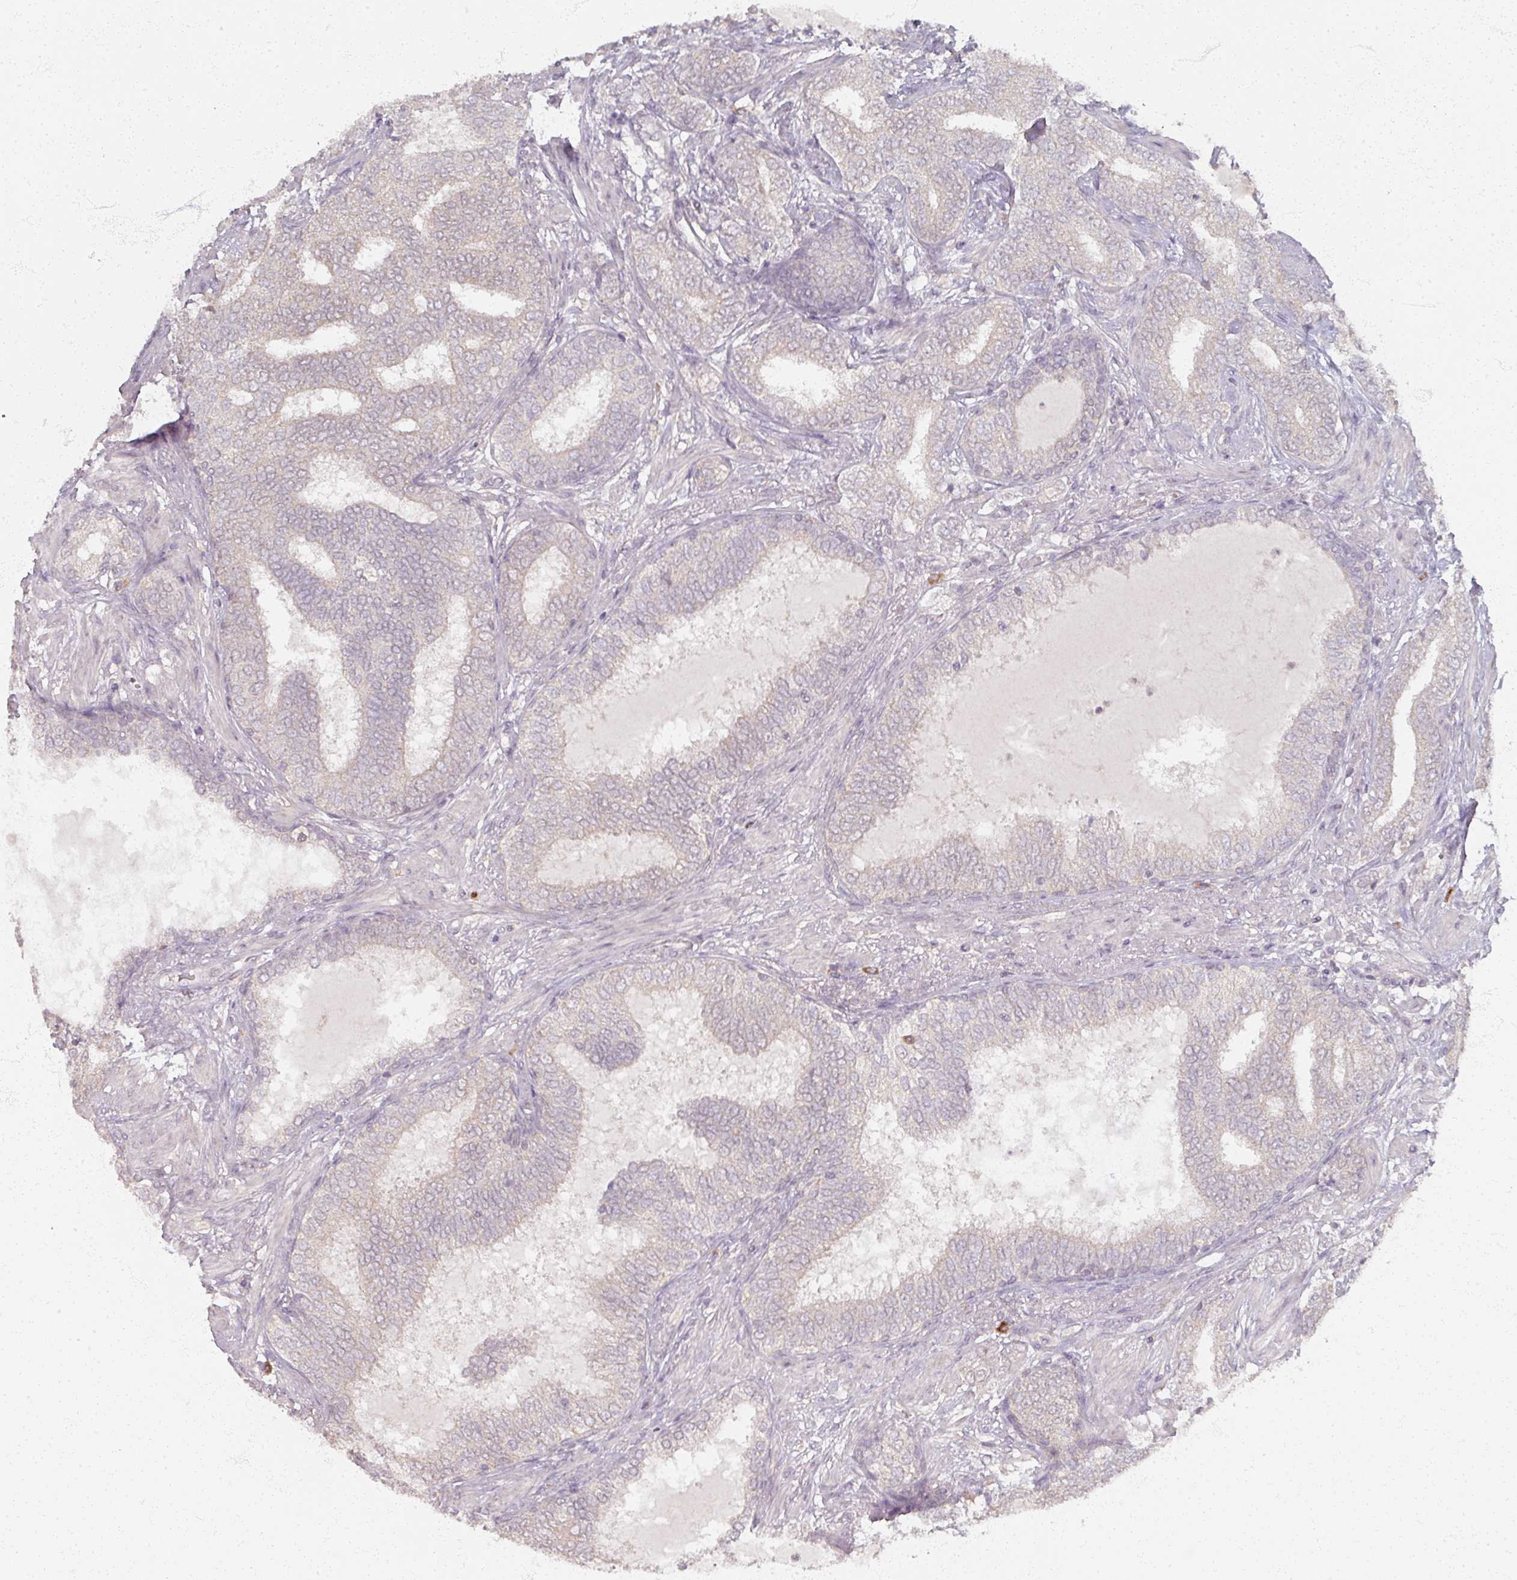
{"staining": {"intensity": "weak", "quantity": "<25%", "location": "cytoplasmic/membranous"}, "tissue": "prostate cancer", "cell_type": "Tumor cells", "image_type": "cancer", "snomed": [{"axis": "morphology", "description": "Adenocarcinoma, High grade"}, {"axis": "topography", "description": "Prostate"}], "caption": "Human prostate cancer stained for a protein using immunohistochemistry (IHC) displays no expression in tumor cells.", "gene": "SOX11", "patient": {"sex": "male", "age": 72}}